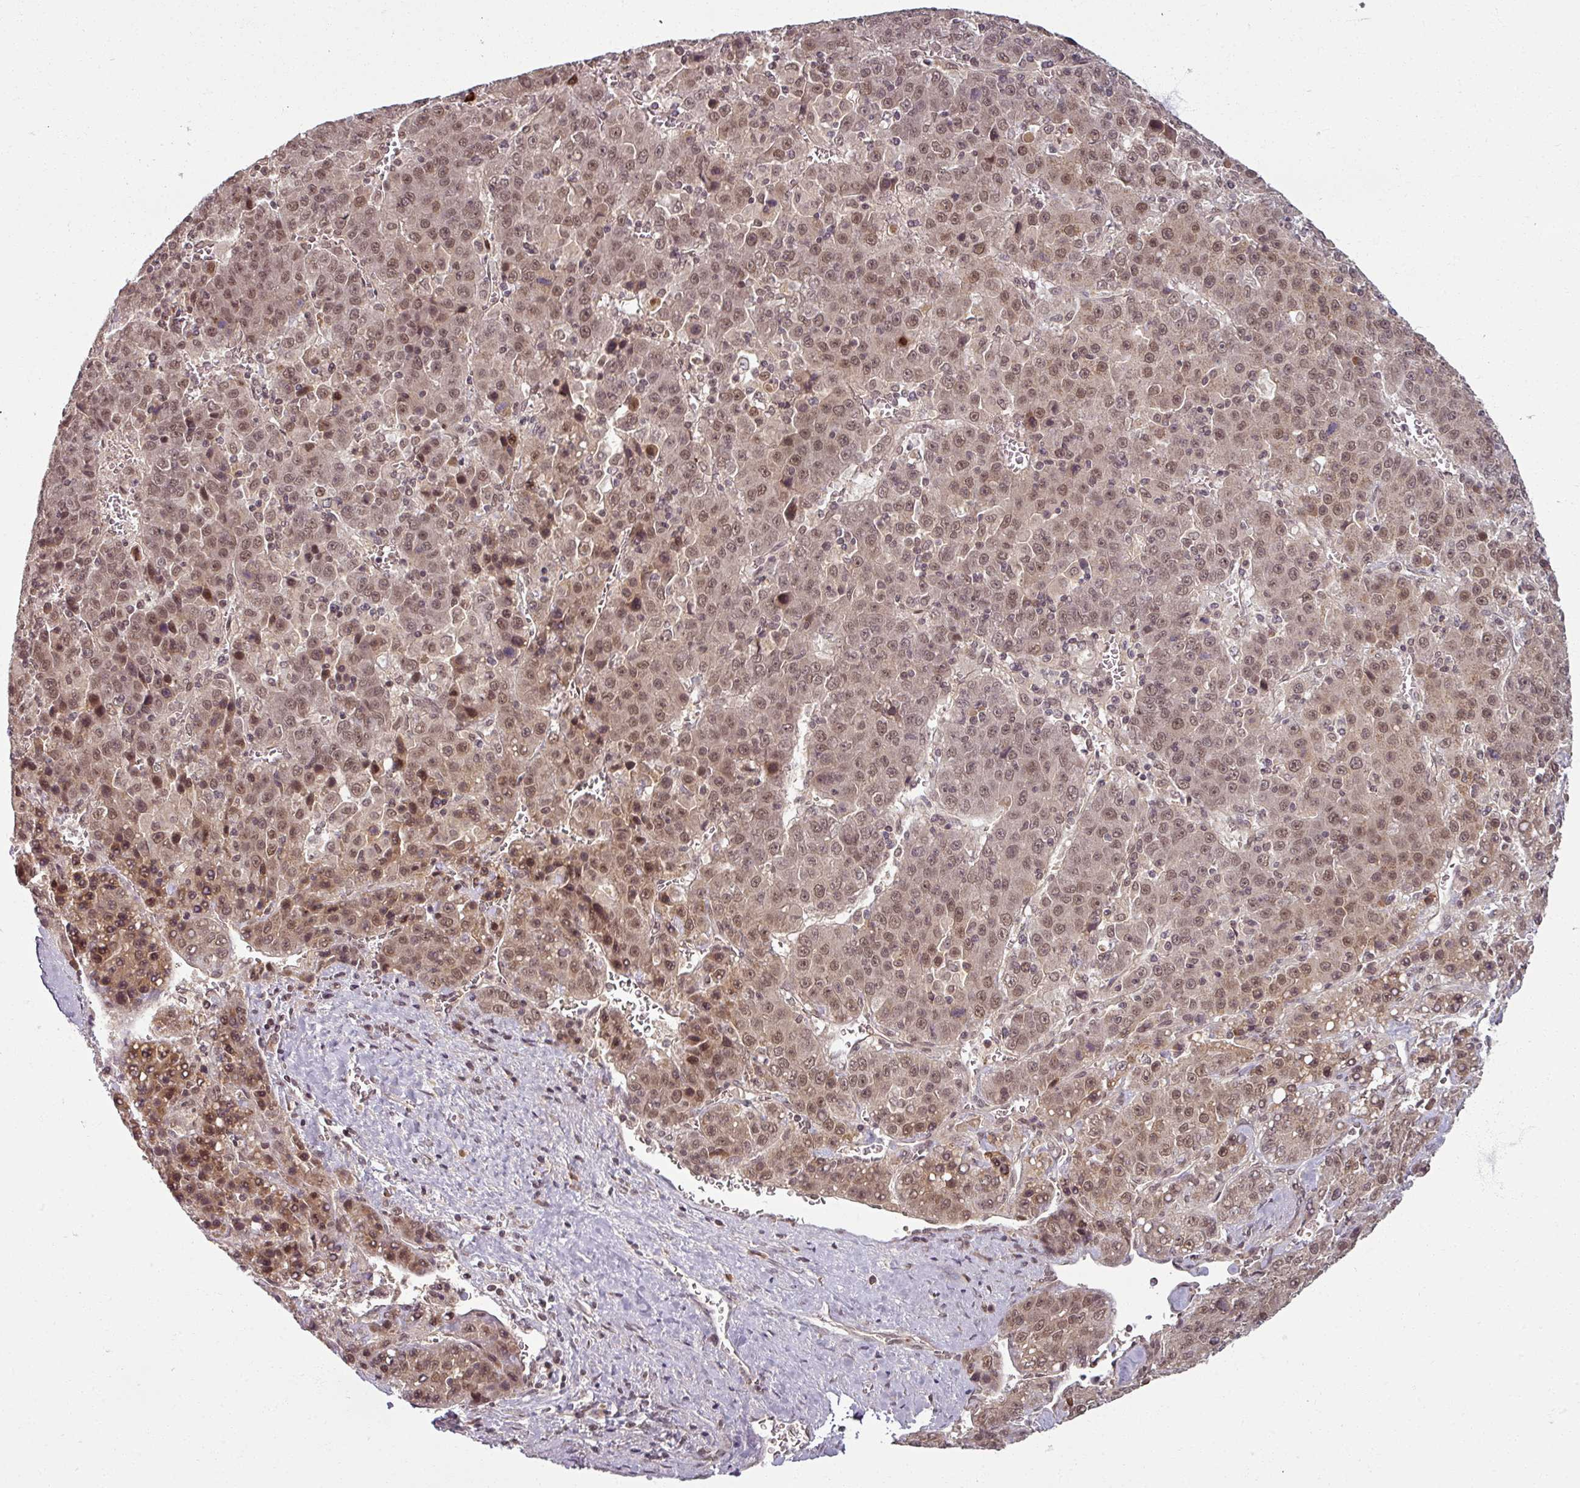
{"staining": {"intensity": "moderate", "quantity": ">75%", "location": "nuclear"}, "tissue": "liver cancer", "cell_type": "Tumor cells", "image_type": "cancer", "snomed": [{"axis": "morphology", "description": "Carcinoma, Hepatocellular, NOS"}, {"axis": "topography", "description": "Liver"}], "caption": "Liver cancer stained with immunohistochemistry exhibits moderate nuclear positivity in approximately >75% of tumor cells. Using DAB (brown) and hematoxylin (blue) stains, captured at high magnification using brightfield microscopy.", "gene": "POLR2G", "patient": {"sex": "female", "age": 53}}